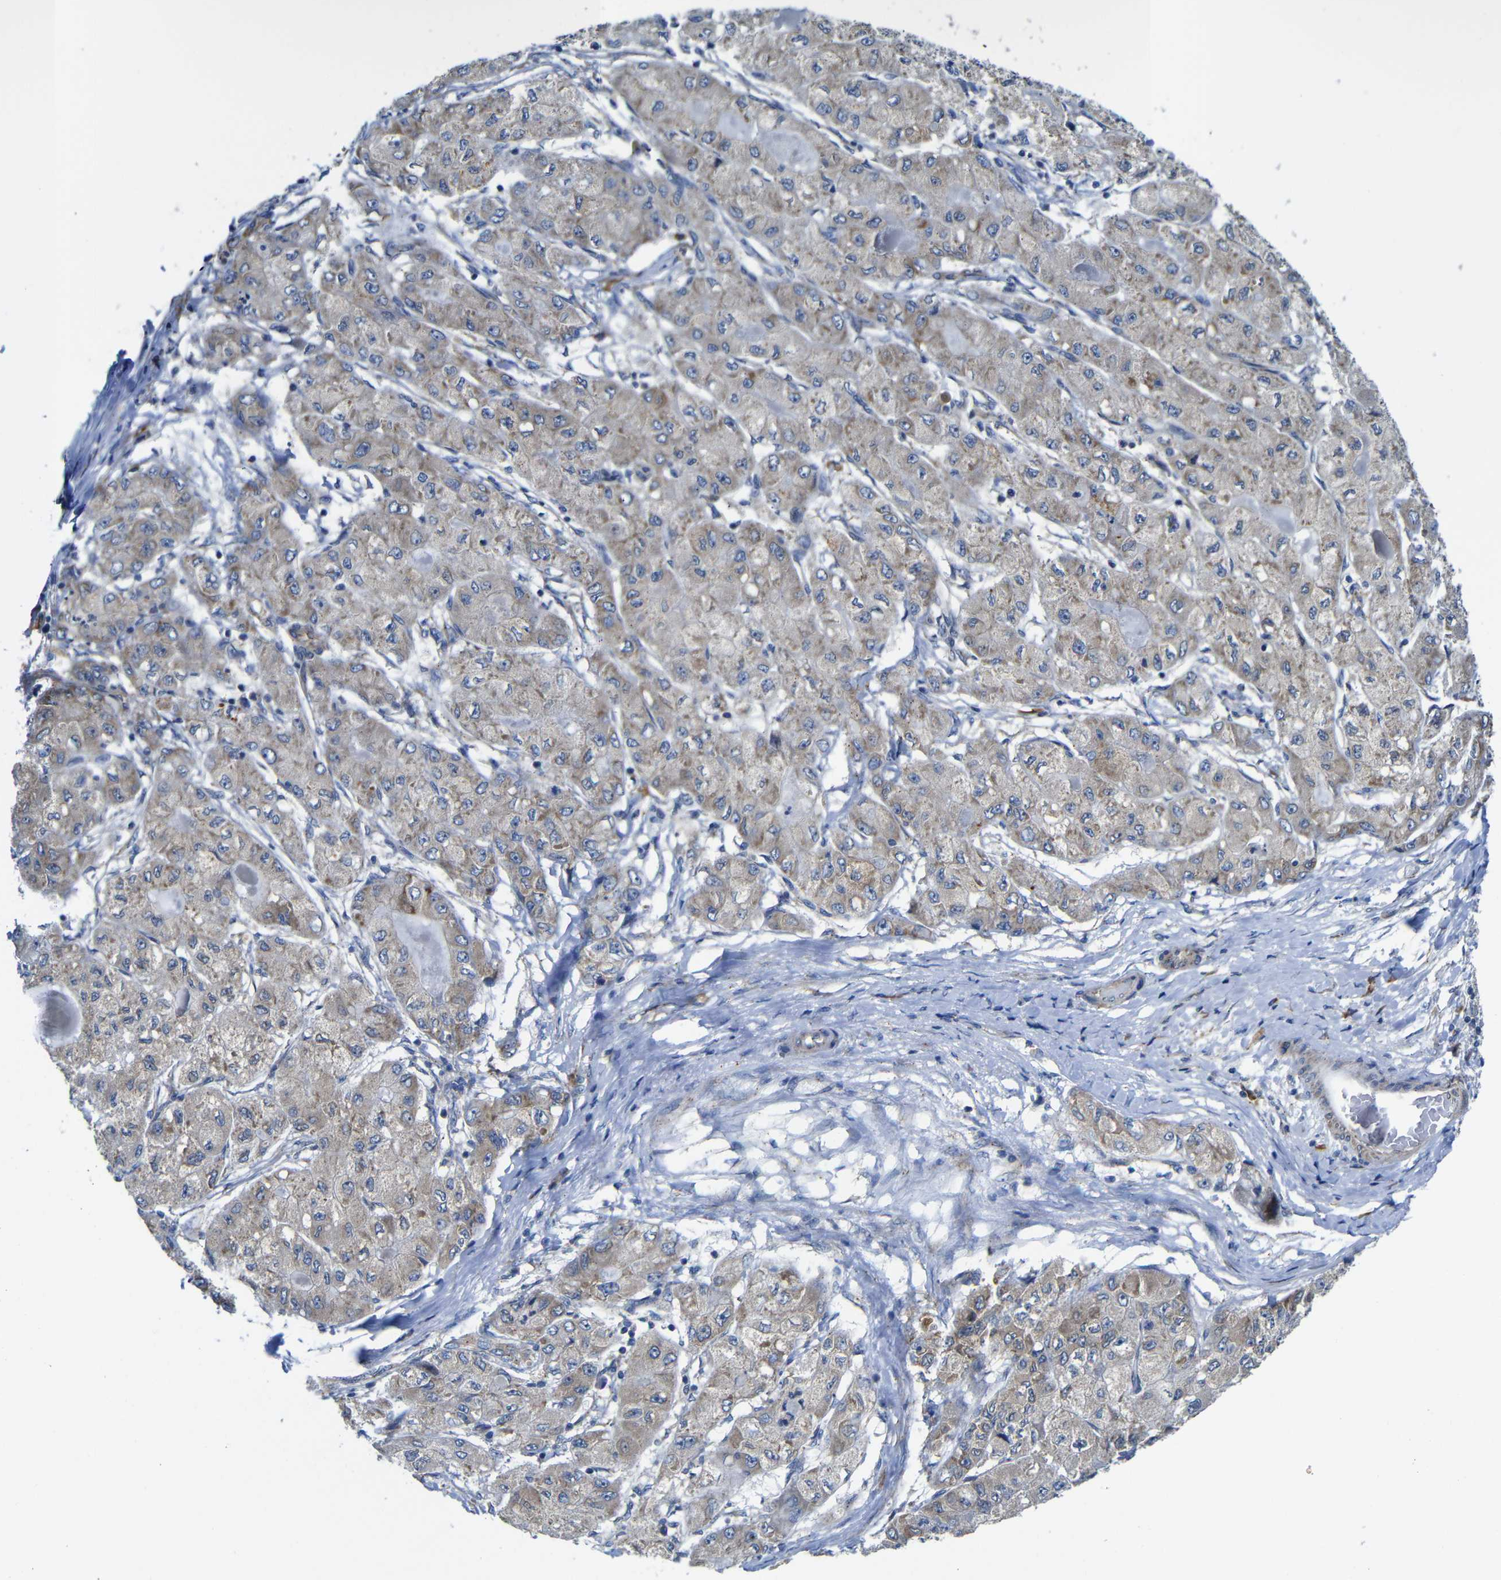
{"staining": {"intensity": "weak", "quantity": "25%-75%", "location": "cytoplasmic/membranous"}, "tissue": "liver cancer", "cell_type": "Tumor cells", "image_type": "cancer", "snomed": [{"axis": "morphology", "description": "Carcinoma, Hepatocellular, NOS"}, {"axis": "topography", "description": "Liver"}], "caption": "Immunohistochemical staining of liver hepatocellular carcinoma demonstrates weak cytoplasmic/membranous protein expression in about 25%-75% of tumor cells.", "gene": "DDRGK1", "patient": {"sex": "male", "age": 80}}